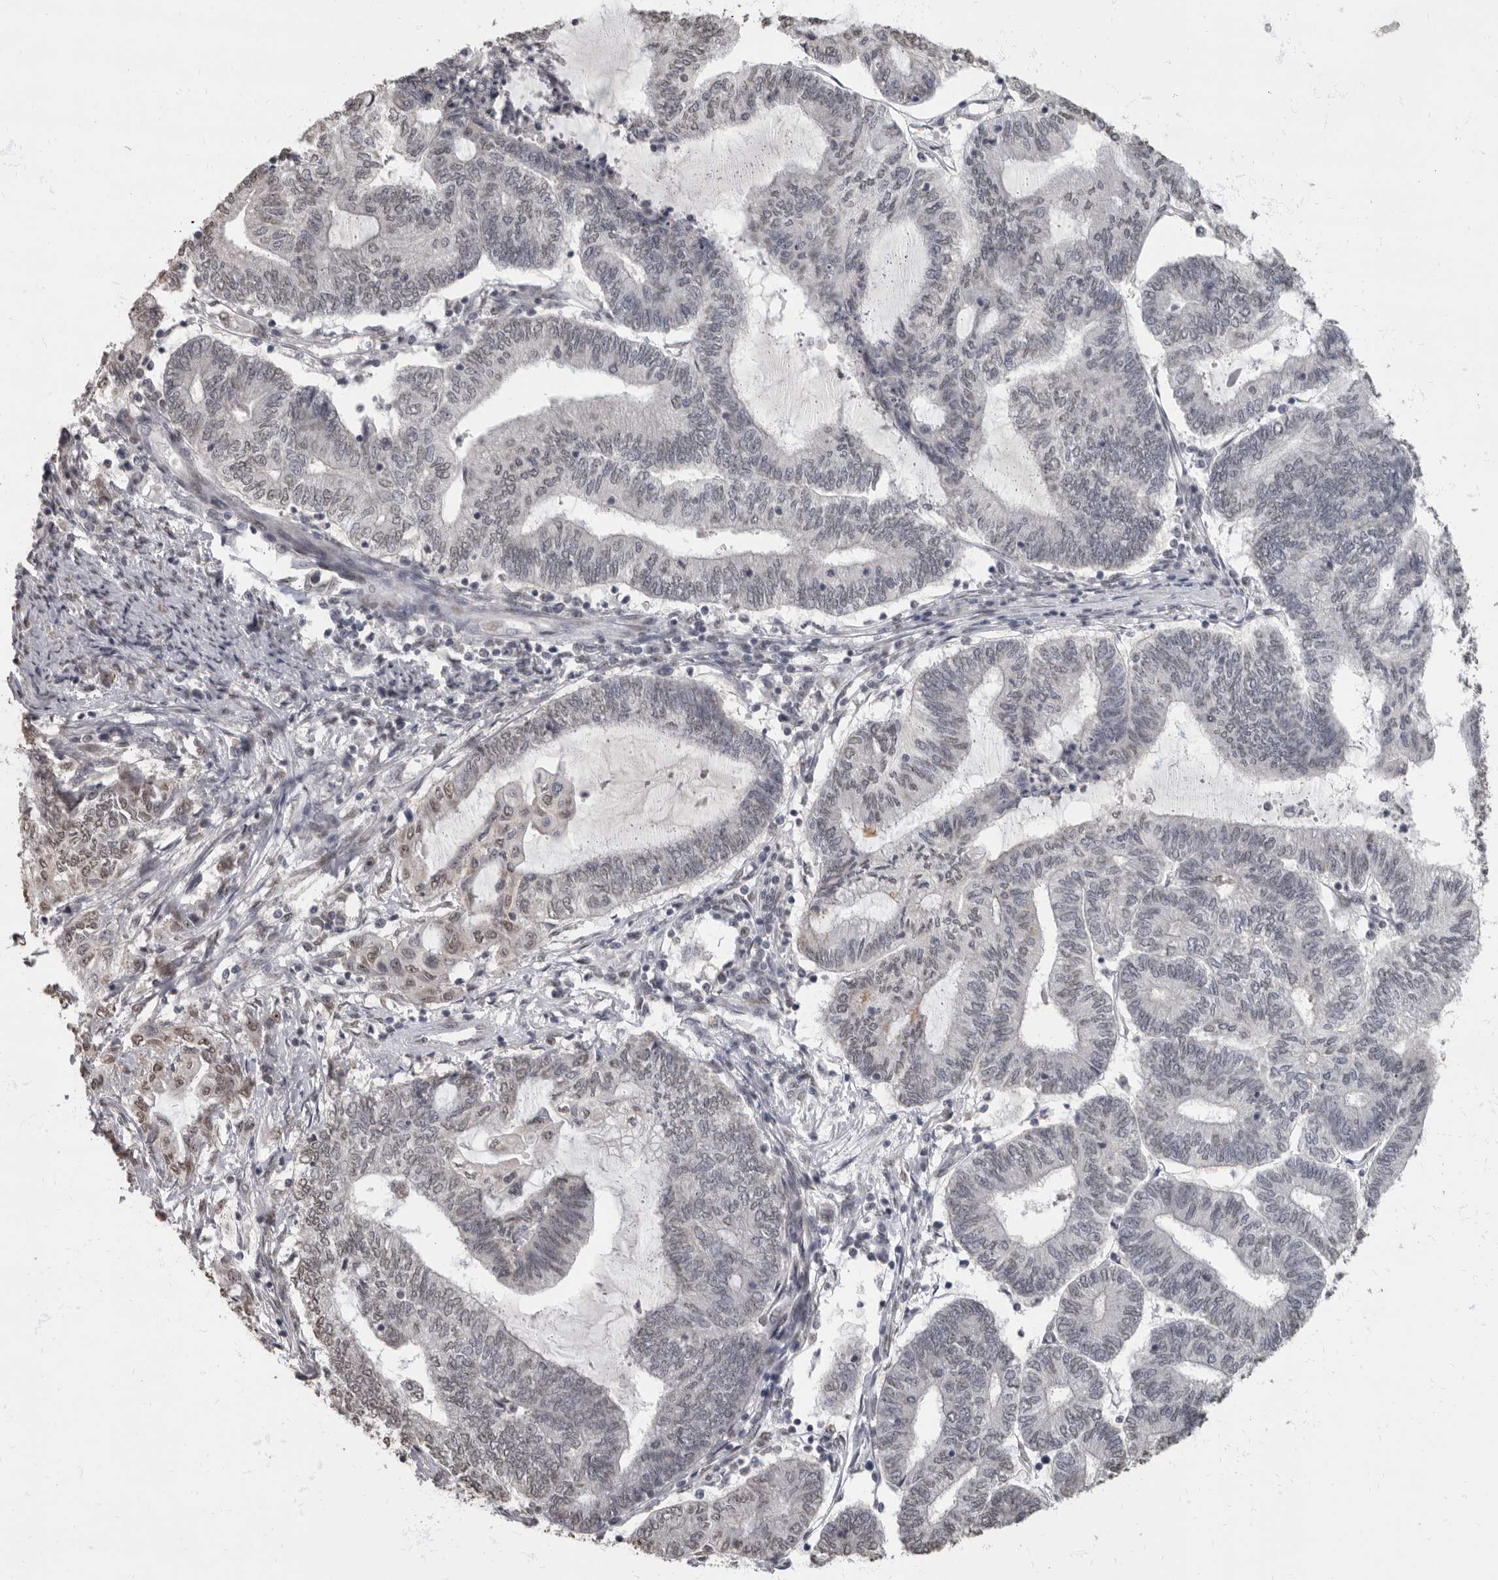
{"staining": {"intensity": "weak", "quantity": "<25%", "location": "nuclear"}, "tissue": "endometrial cancer", "cell_type": "Tumor cells", "image_type": "cancer", "snomed": [{"axis": "morphology", "description": "Adenocarcinoma, NOS"}, {"axis": "topography", "description": "Uterus"}, {"axis": "topography", "description": "Endometrium"}], "caption": "The immunohistochemistry (IHC) photomicrograph has no significant expression in tumor cells of endometrial cancer tissue.", "gene": "NBL1", "patient": {"sex": "female", "age": 70}}